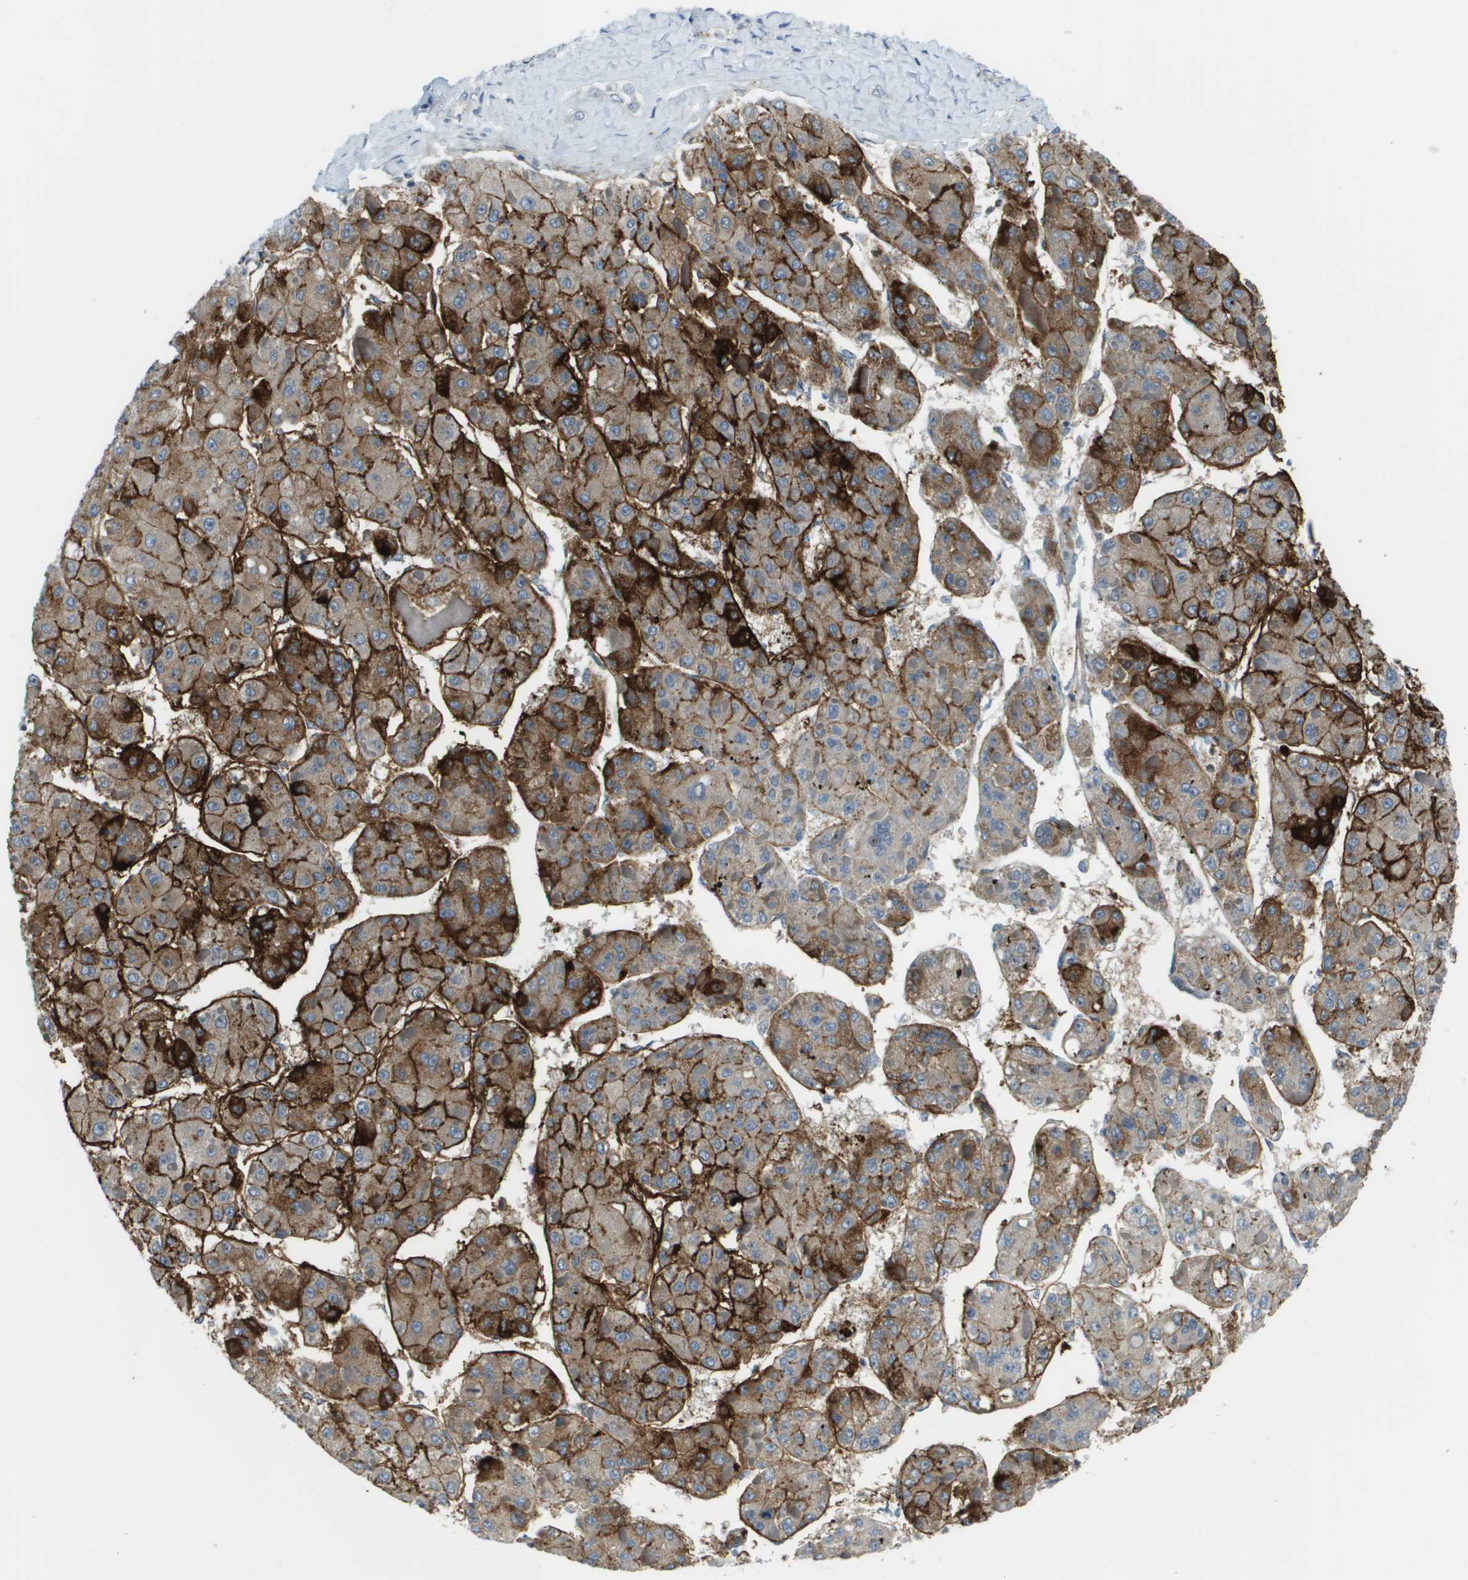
{"staining": {"intensity": "strong", "quantity": ">75%", "location": "cytoplasmic/membranous"}, "tissue": "liver cancer", "cell_type": "Tumor cells", "image_type": "cancer", "snomed": [{"axis": "morphology", "description": "Carcinoma, Hepatocellular, NOS"}, {"axis": "topography", "description": "Liver"}], "caption": "There is high levels of strong cytoplasmic/membranous expression in tumor cells of liver cancer (hepatocellular carcinoma), as demonstrated by immunohistochemical staining (brown color).", "gene": "SDC1", "patient": {"sex": "female", "age": 73}}